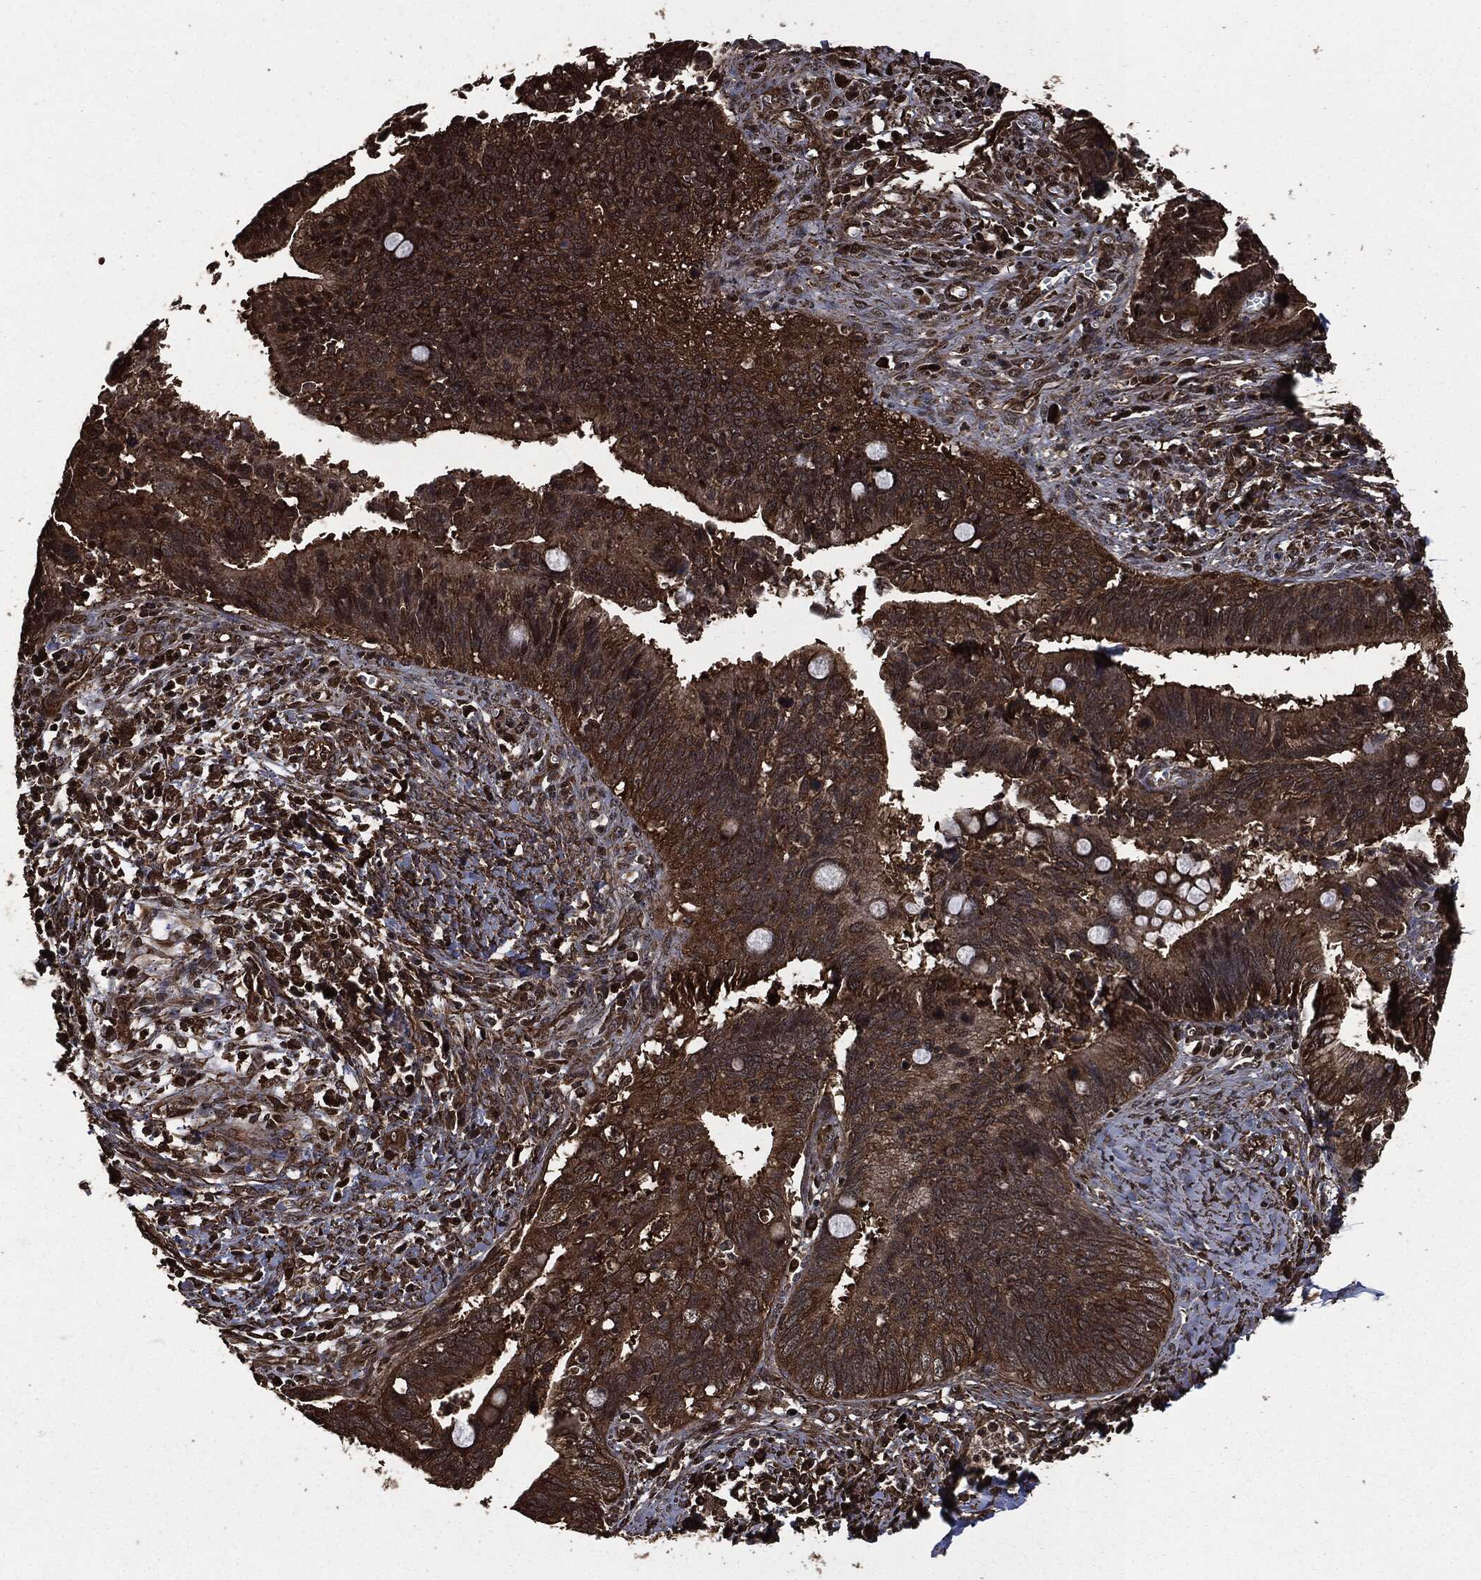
{"staining": {"intensity": "strong", "quantity": ">75%", "location": "cytoplasmic/membranous"}, "tissue": "cervical cancer", "cell_type": "Tumor cells", "image_type": "cancer", "snomed": [{"axis": "morphology", "description": "Adenocarcinoma, NOS"}, {"axis": "topography", "description": "Cervix"}], "caption": "Cervical cancer was stained to show a protein in brown. There is high levels of strong cytoplasmic/membranous positivity in about >75% of tumor cells.", "gene": "HRAS", "patient": {"sex": "female", "age": 42}}